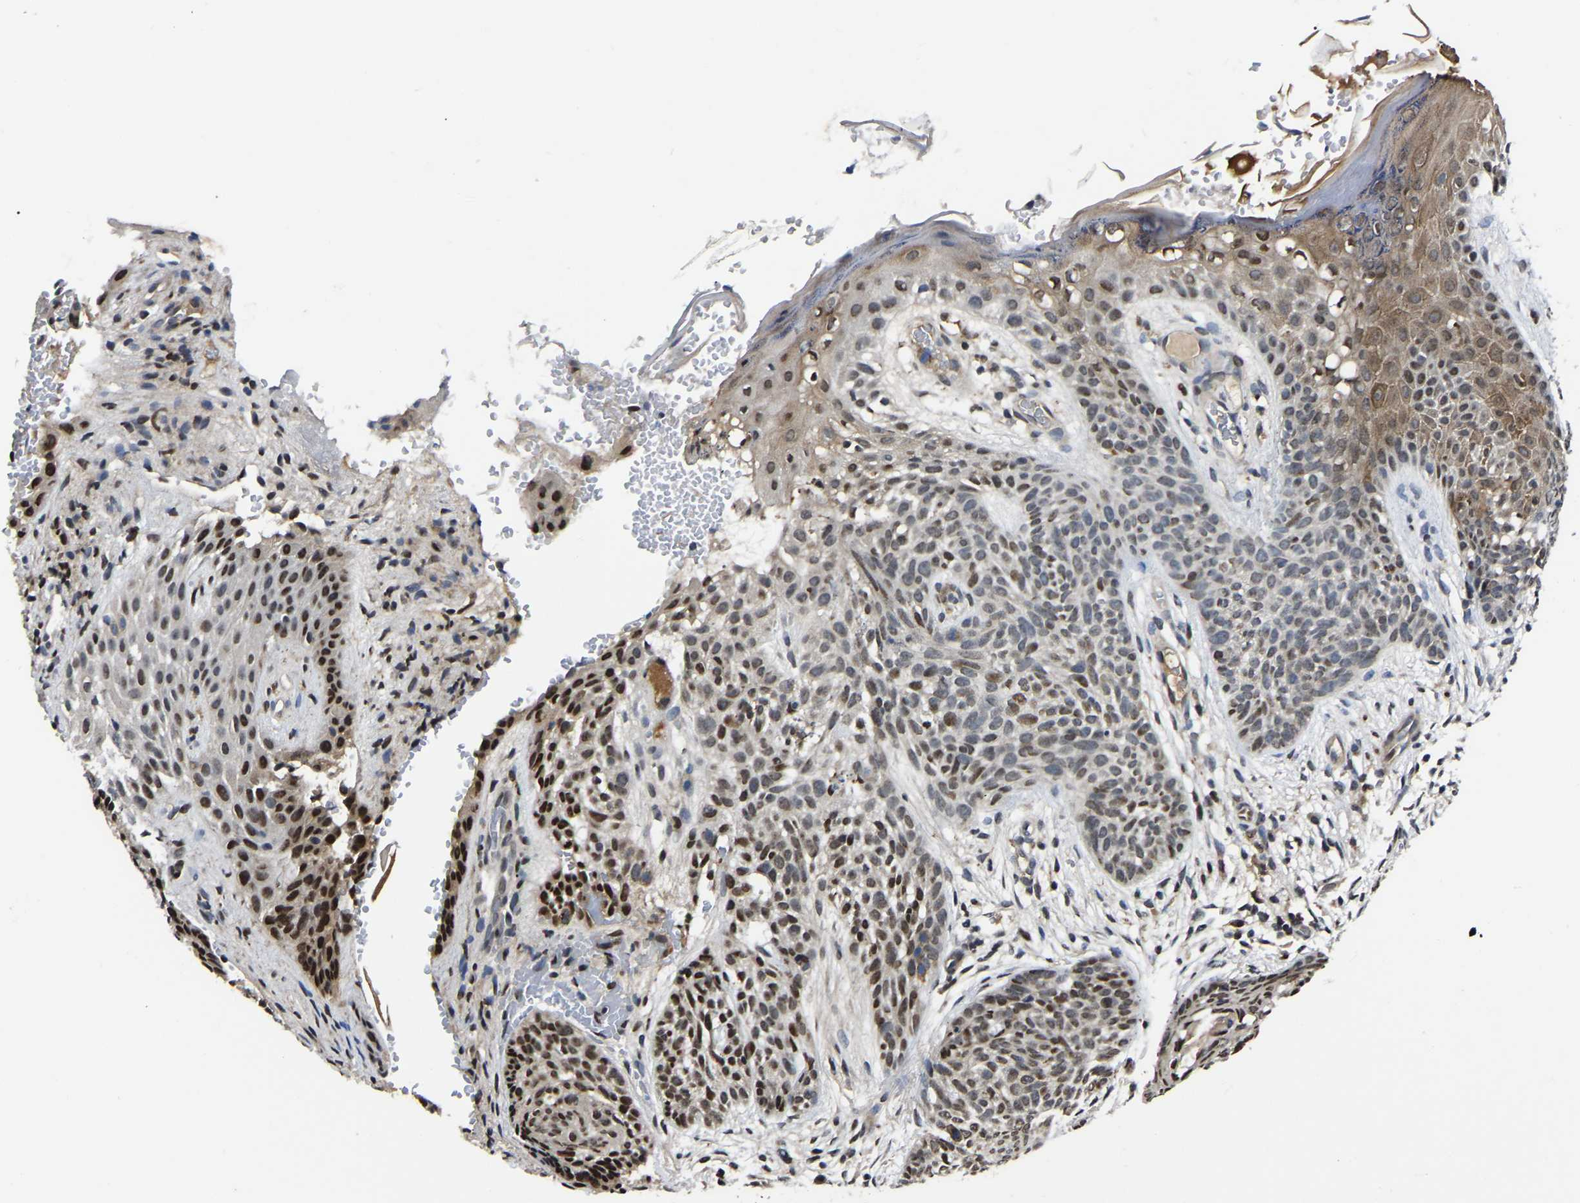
{"staining": {"intensity": "strong", "quantity": "25%-75%", "location": "nuclear"}, "tissue": "skin cancer", "cell_type": "Tumor cells", "image_type": "cancer", "snomed": [{"axis": "morphology", "description": "Basal cell carcinoma"}, {"axis": "topography", "description": "Skin"}], "caption": "A high-resolution photomicrograph shows immunohistochemistry staining of skin cancer, which reveals strong nuclear expression in approximately 25%-75% of tumor cells.", "gene": "TRIM35", "patient": {"sex": "female", "age": 59}}